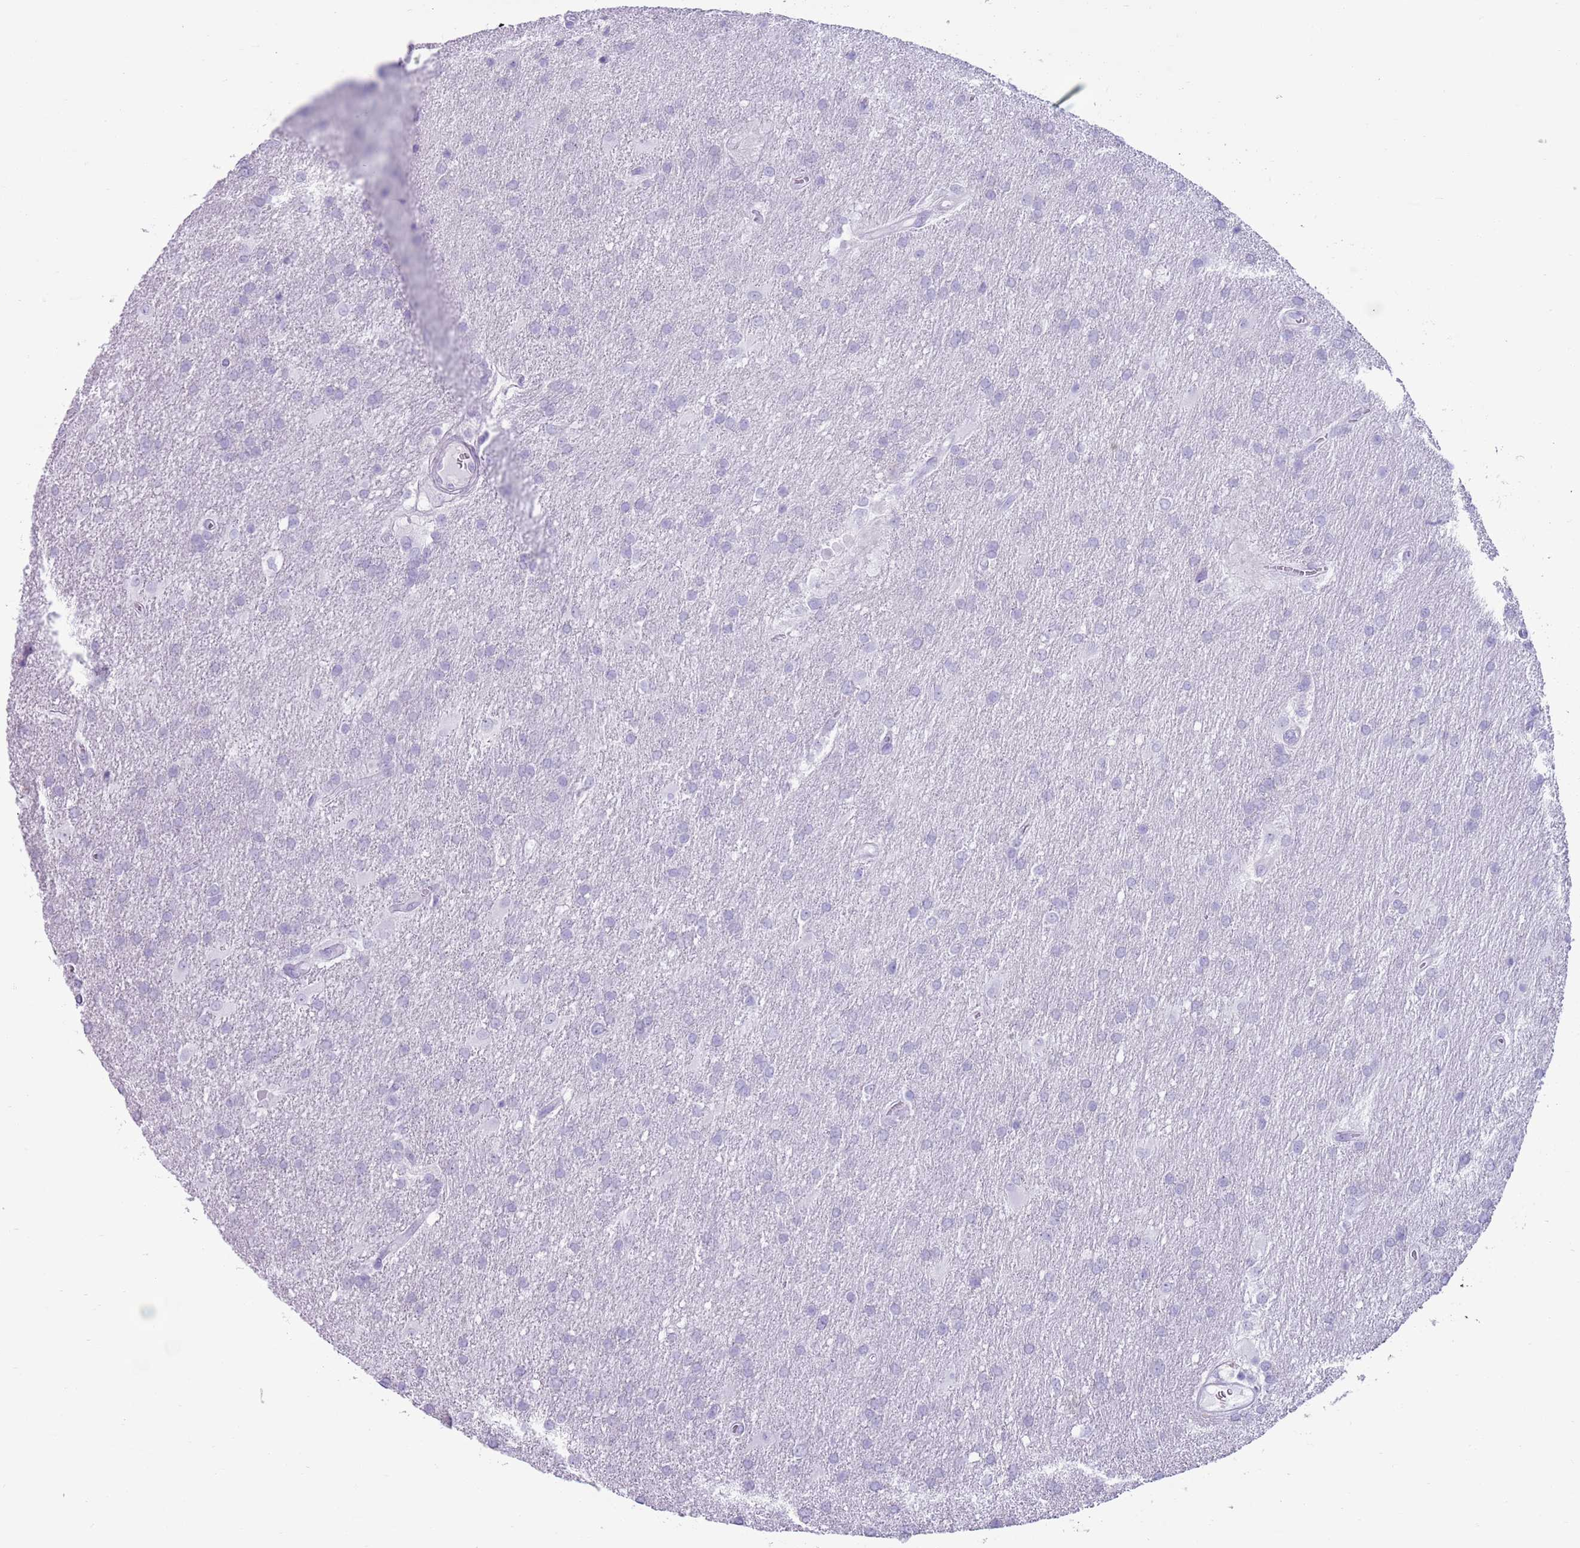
{"staining": {"intensity": "negative", "quantity": "none", "location": "none"}, "tissue": "glioma", "cell_type": "Tumor cells", "image_type": "cancer", "snomed": [{"axis": "morphology", "description": "Glioma, malignant, Low grade"}, {"axis": "topography", "description": "Brain"}], "caption": "The image reveals no staining of tumor cells in glioma.", "gene": "LY6G5B", "patient": {"sex": "male", "age": 66}}